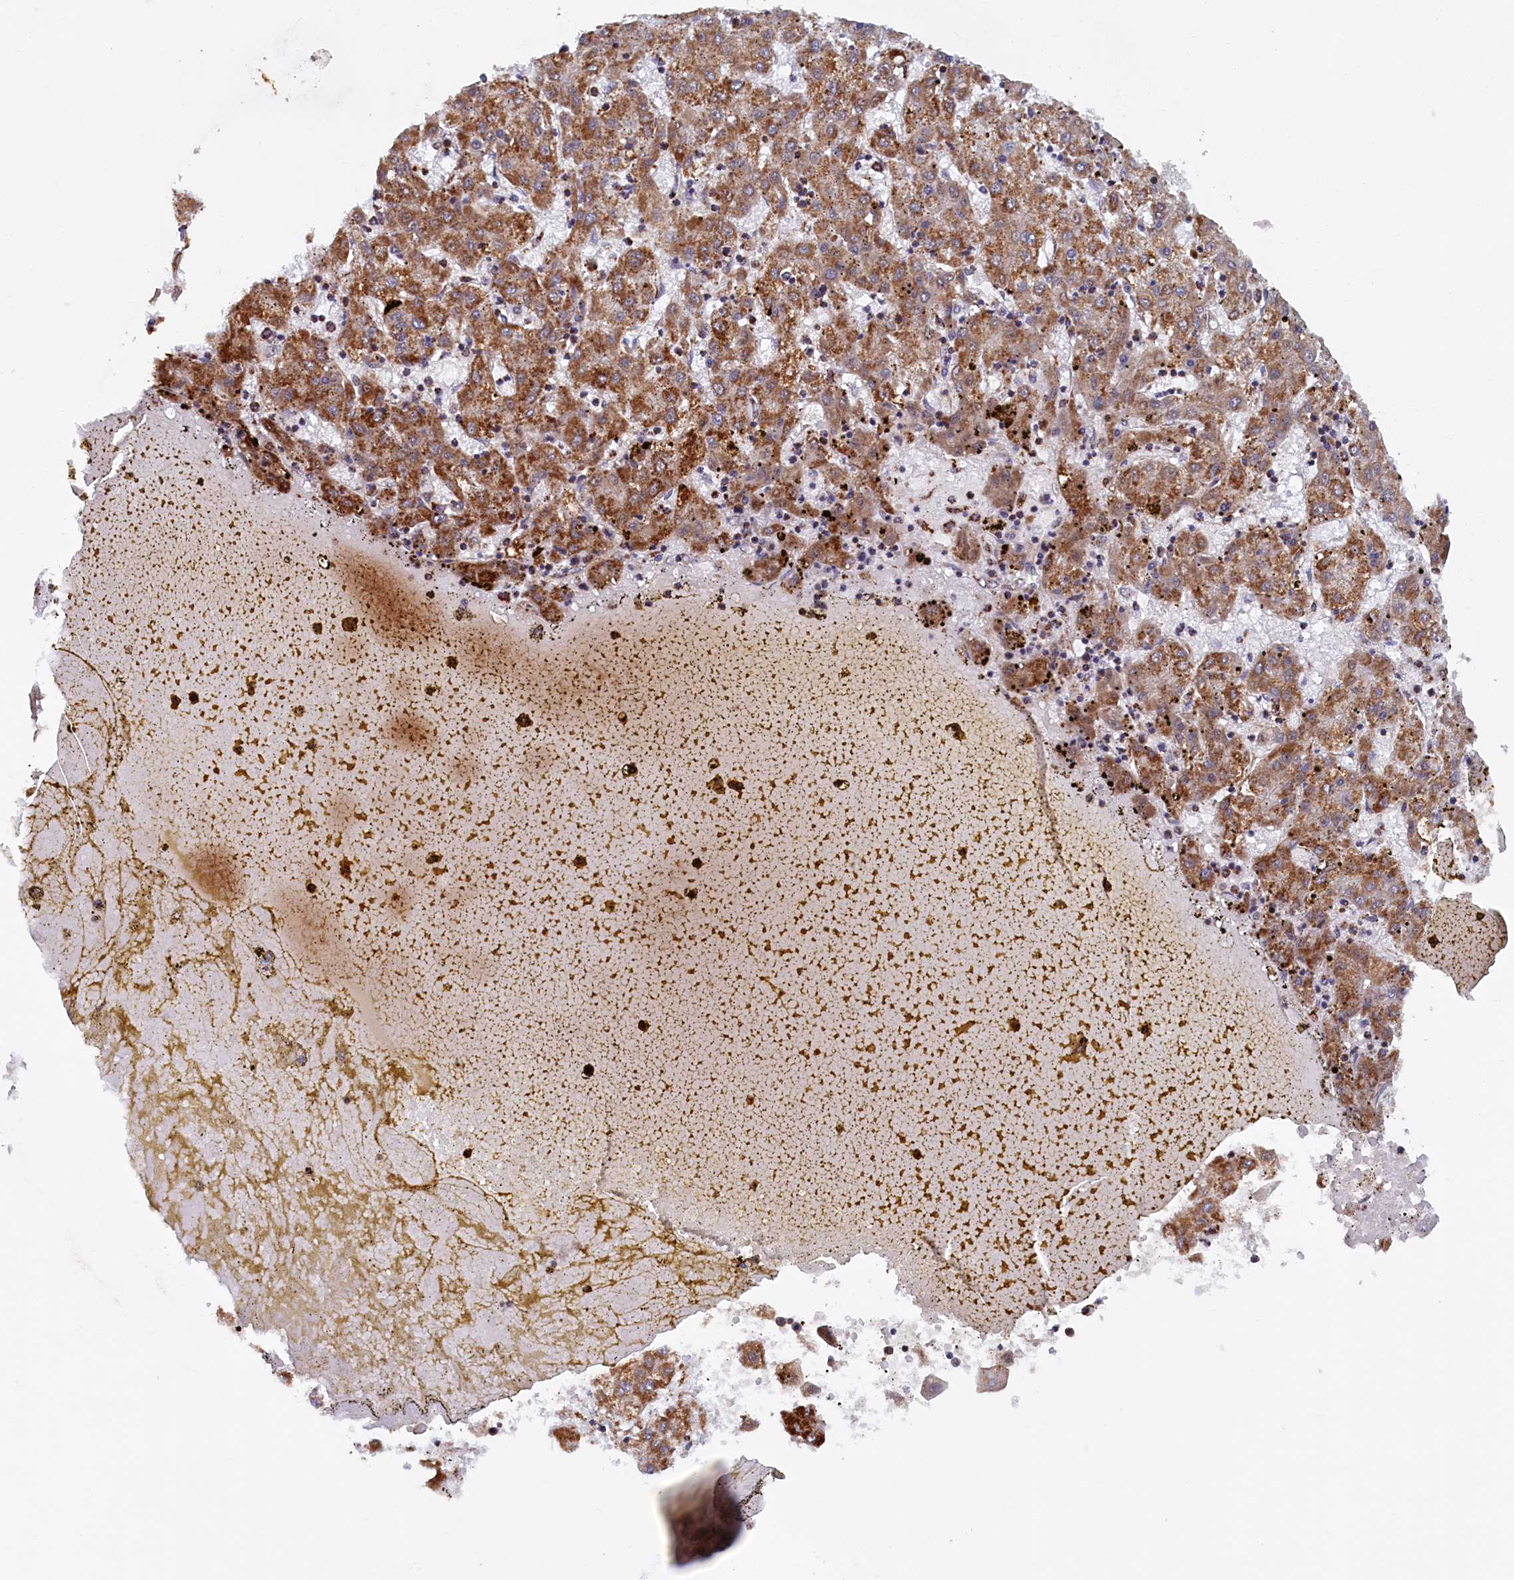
{"staining": {"intensity": "moderate", "quantity": ">75%", "location": "cytoplasmic/membranous"}, "tissue": "liver cancer", "cell_type": "Tumor cells", "image_type": "cancer", "snomed": [{"axis": "morphology", "description": "Carcinoma, Hepatocellular, NOS"}, {"axis": "topography", "description": "Liver"}], "caption": "The photomicrograph shows immunohistochemical staining of hepatocellular carcinoma (liver). There is moderate cytoplasmic/membranous positivity is present in approximately >75% of tumor cells. (IHC, brightfield microscopy, high magnification).", "gene": "UBE3B", "patient": {"sex": "male", "age": 72}}